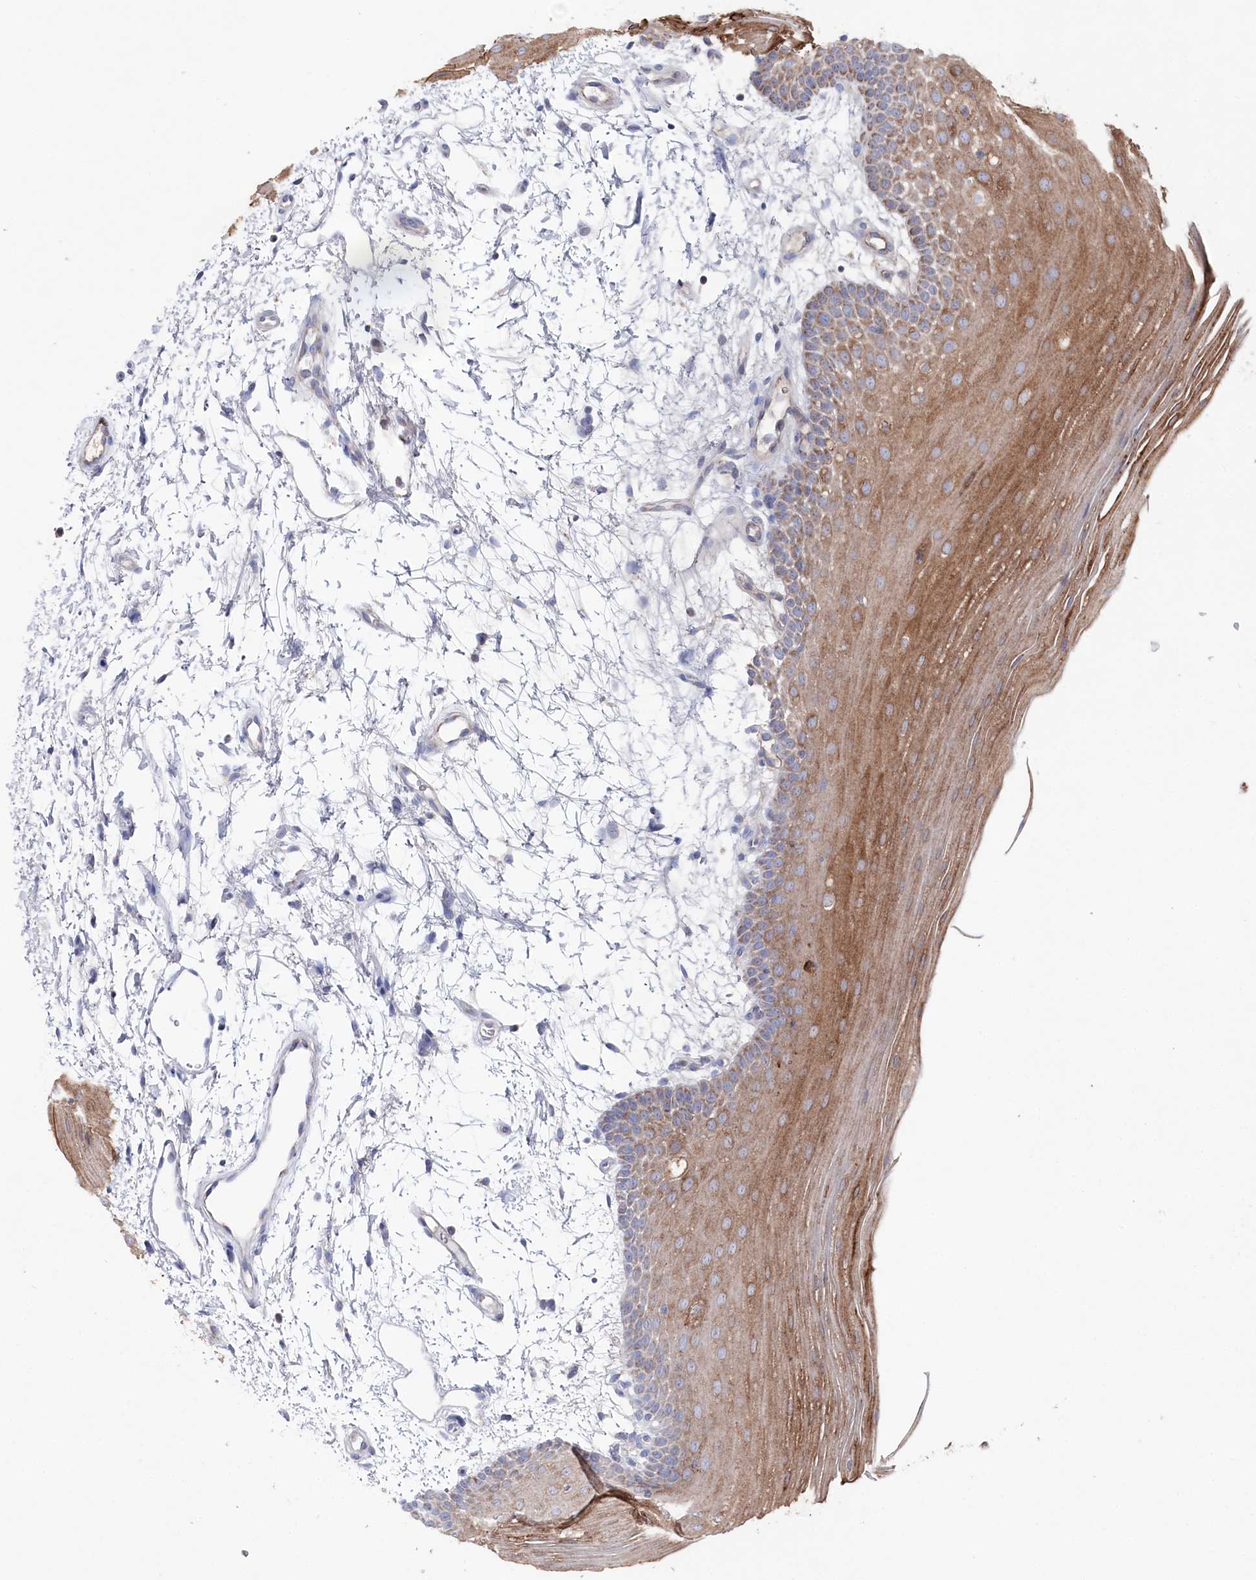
{"staining": {"intensity": "strong", "quantity": "25%-75%", "location": "cytoplasmic/membranous"}, "tissue": "oral mucosa", "cell_type": "Squamous epithelial cells", "image_type": "normal", "snomed": [{"axis": "morphology", "description": "Normal tissue, NOS"}, {"axis": "topography", "description": "Oral tissue"}], "caption": "Immunohistochemistry (IHC) image of normal human oral mucosa stained for a protein (brown), which exhibits high levels of strong cytoplasmic/membranous expression in about 25%-75% of squamous epithelial cells.", "gene": "GLS2", "patient": {"sex": "male", "age": 68}}